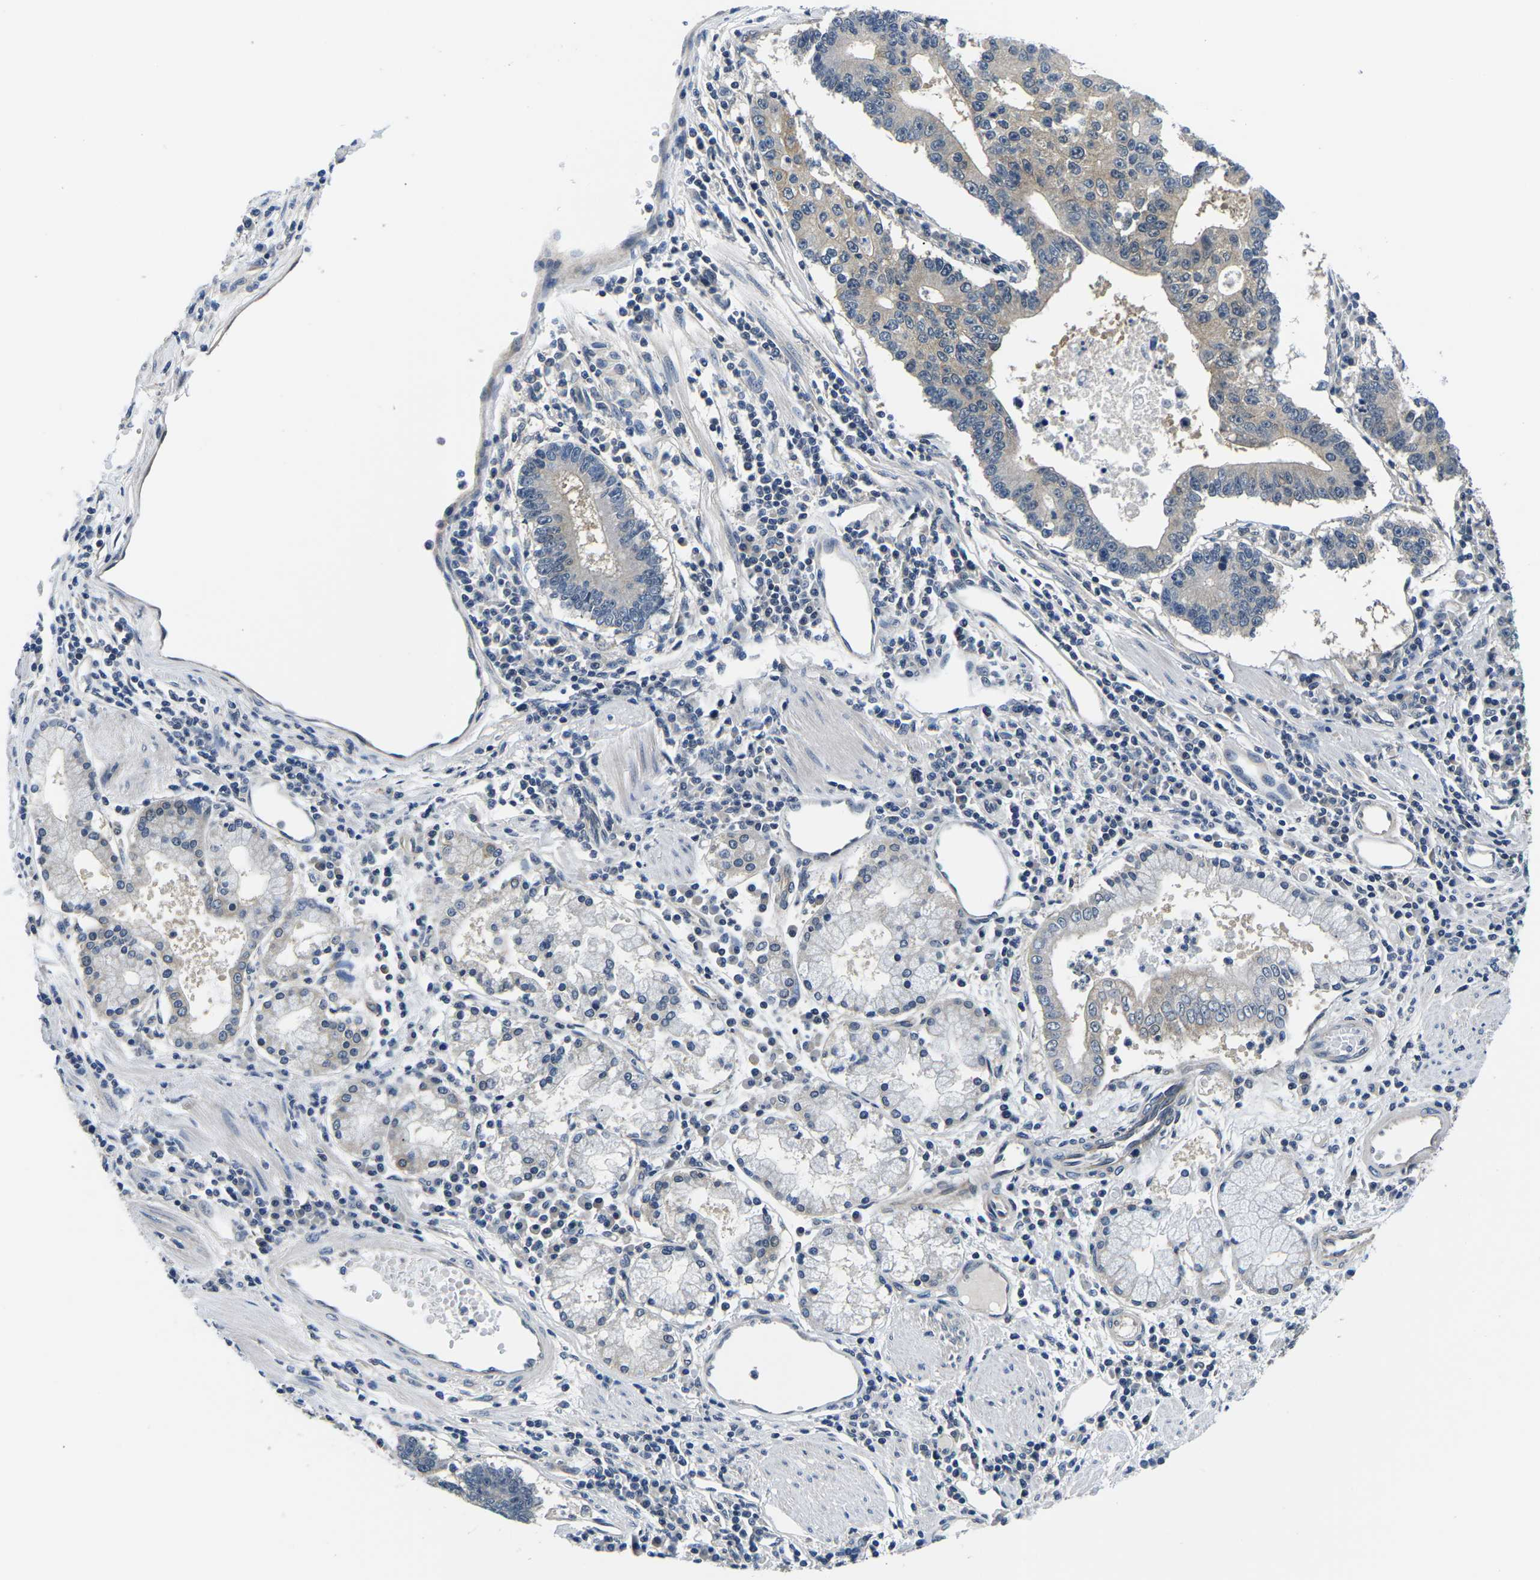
{"staining": {"intensity": "weak", "quantity": "25%-75%", "location": "cytoplasmic/membranous"}, "tissue": "stomach cancer", "cell_type": "Tumor cells", "image_type": "cancer", "snomed": [{"axis": "morphology", "description": "Adenocarcinoma, NOS"}, {"axis": "topography", "description": "Stomach"}], "caption": "The immunohistochemical stain highlights weak cytoplasmic/membranous positivity in tumor cells of stomach adenocarcinoma tissue.", "gene": "GSK3B", "patient": {"sex": "male", "age": 59}}